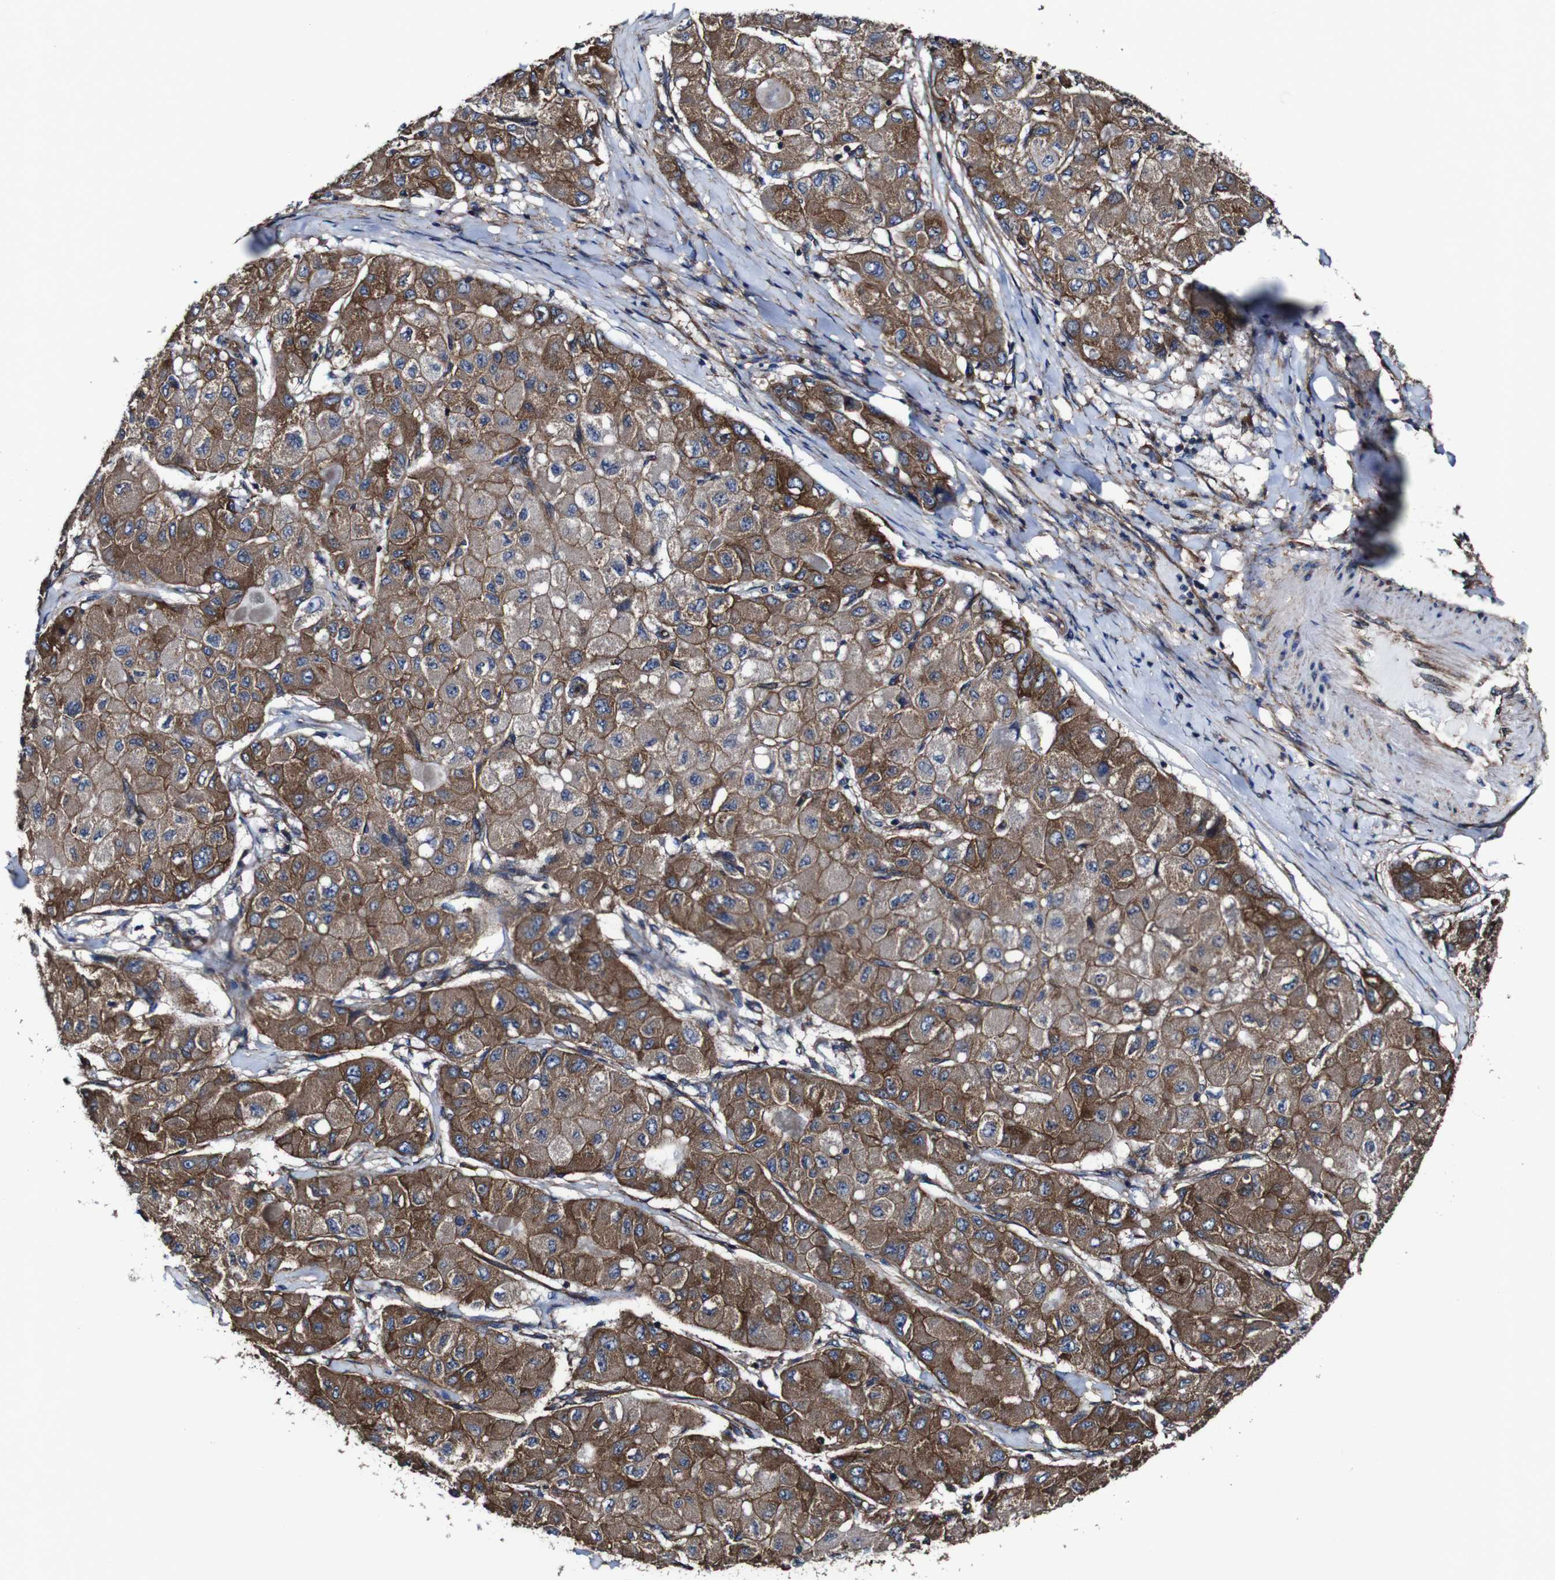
{"staining": {"intensity": "moderate", "quantity": ">75%", "location": "cytoplasmic/membranous"}, "tissue": "liver cancer", "cell_type": "Tumor cells", "image_type": "cancer", "snomed": [{"axis": "morphology", "description": "Carcinoma, Hepatocellular, NOS"}, {"axis": "topography", "description": "Liver"}], "caption": "The immunohistochemical stain labels moderate cytoplasmic/membranous expression in tumor cells of liver cancer tissue.", "gene": "CSF1R", "patient": {"sex": "male", "age": 80}}